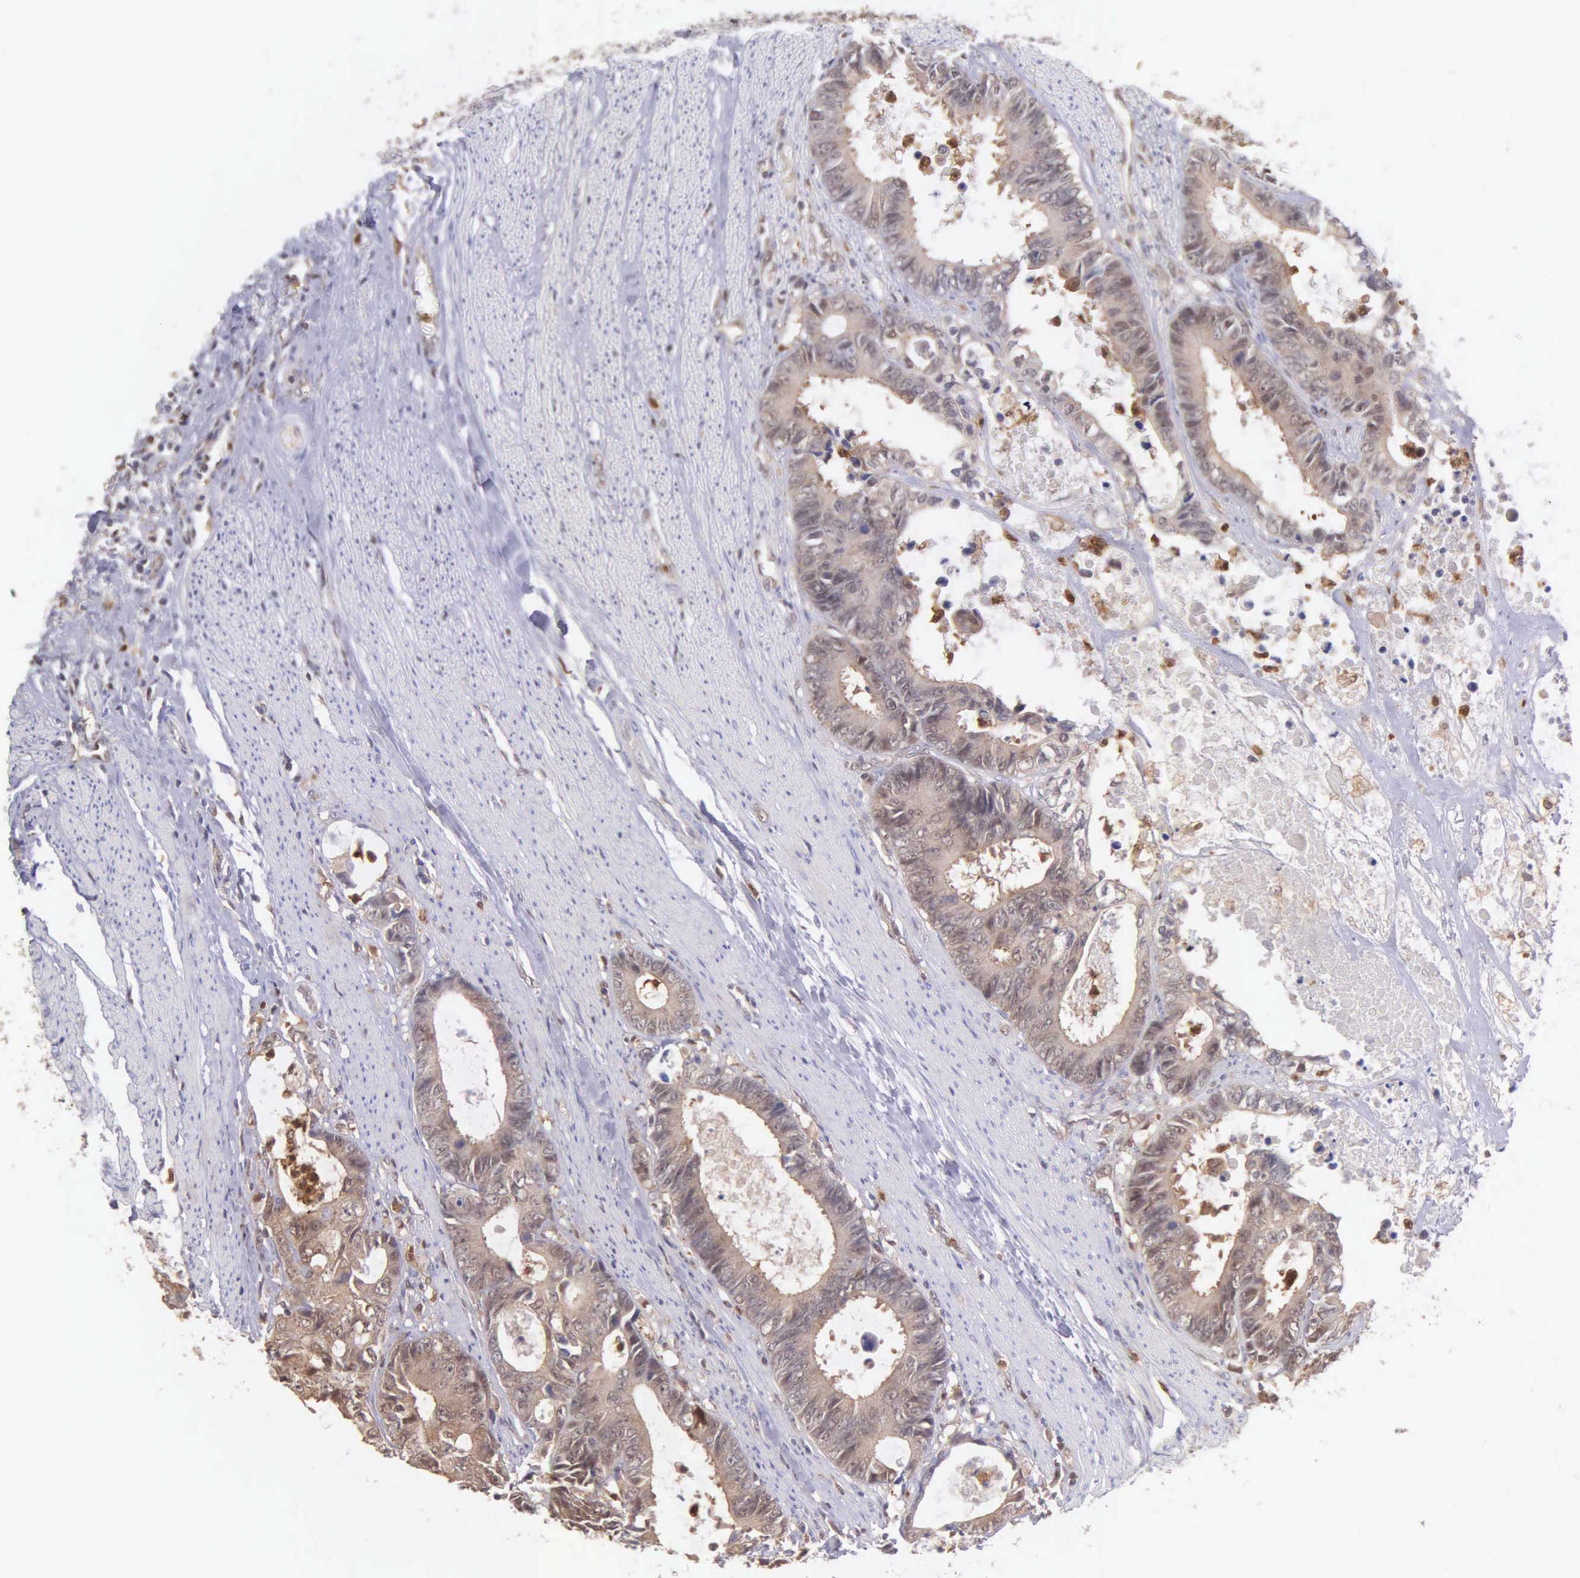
{"staining": {"intensity": "weak", "quantity": ">75%", "location": "cytoplasmic/membranous"}, "tissue": "colorectal cancer", "cell_type": "Tumor cells", "image_type": "cancer", "snomed": [{"axis": "morphology", "description": "Adenocarcinoma, NOS"}, {"axis": "topography", "description": "Rectum"}], "caption": "Protein staining reveals weak cytoplasmic/membranous expression in approximately >75% of tumor cells in adenocarcinoma (colorectal).", "gene": "BID", "patient": {"sex": "female", "age": 98}}